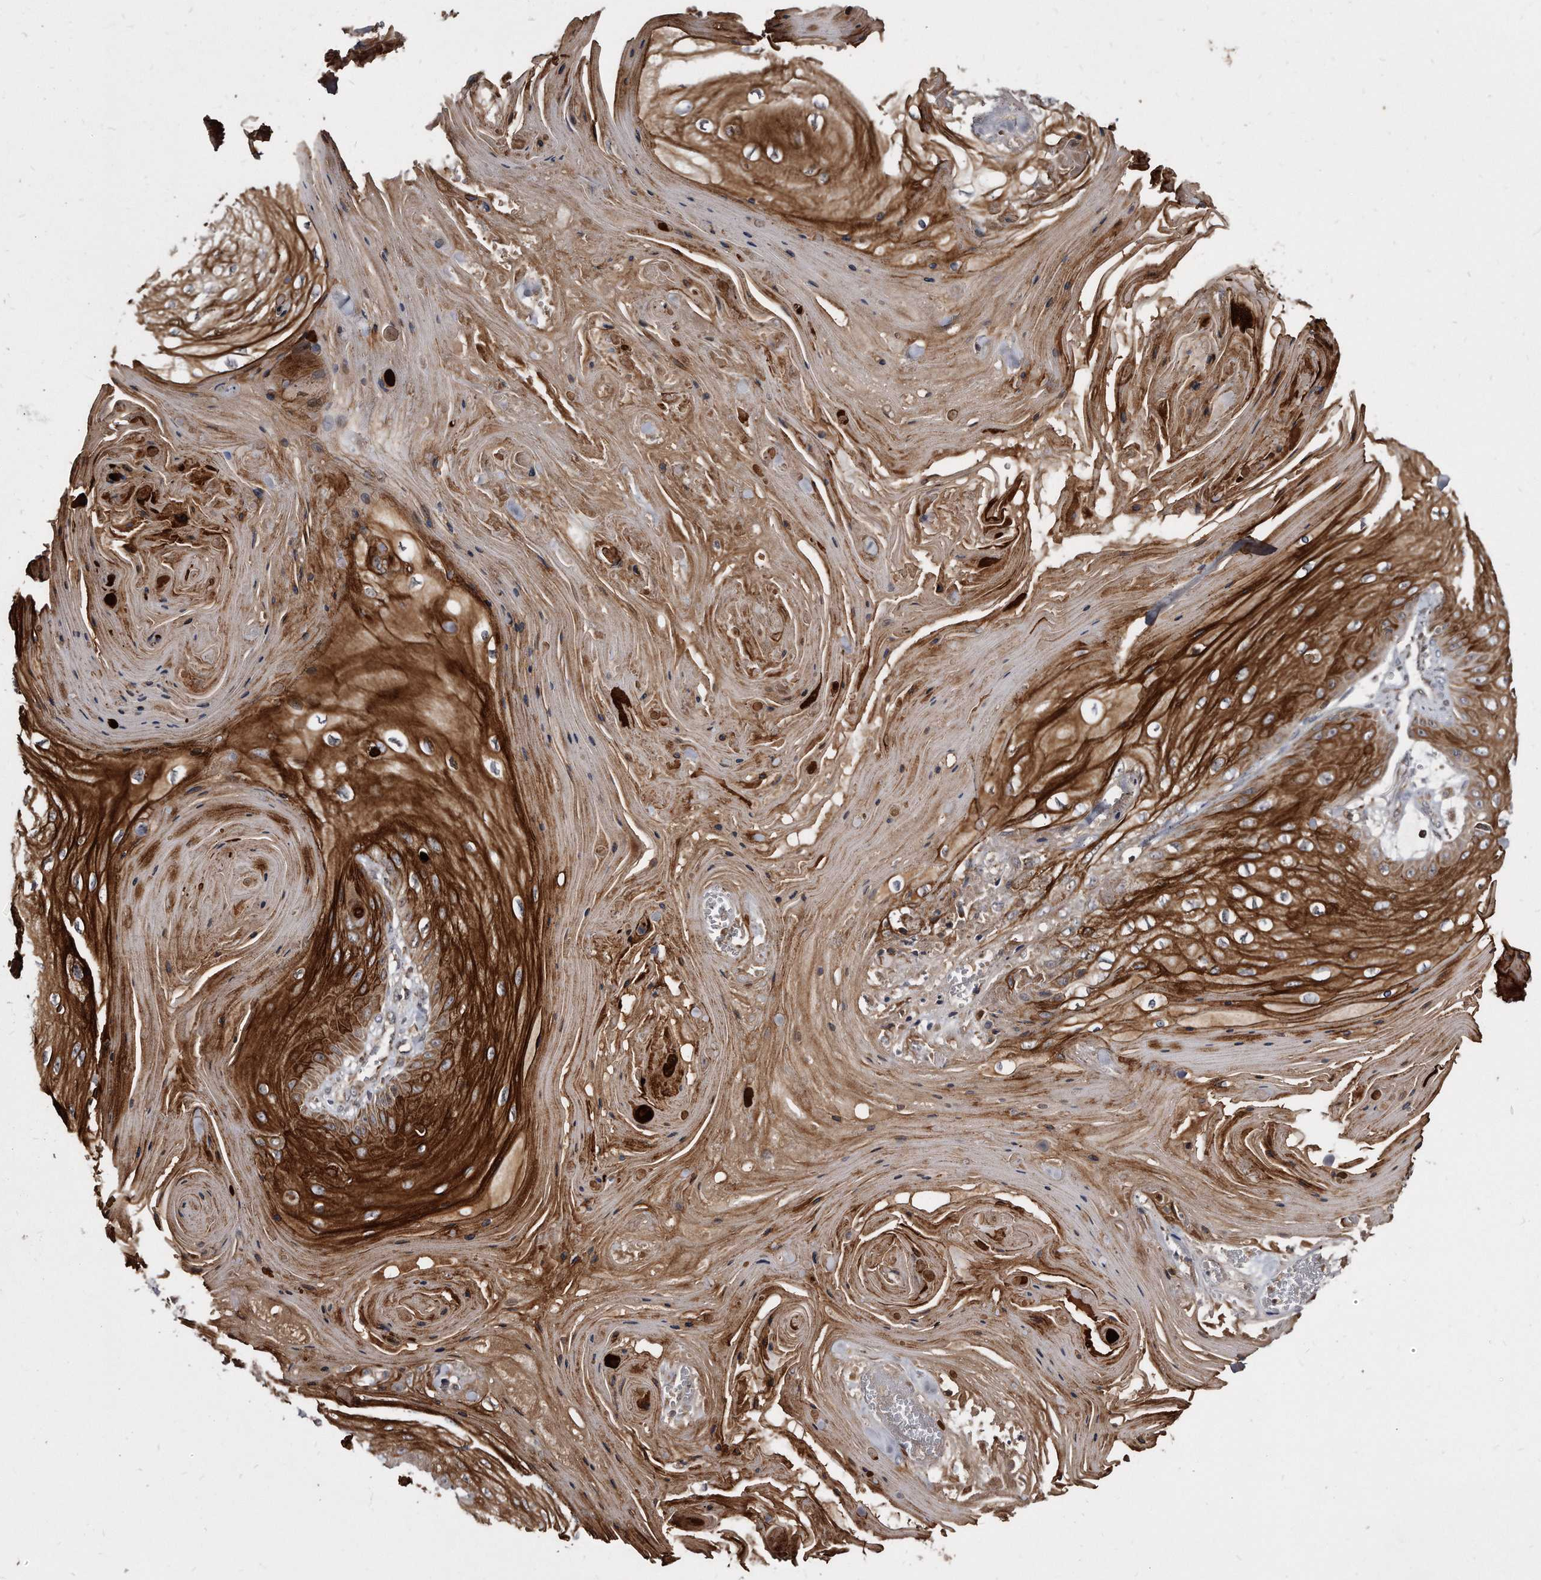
{"staining": {"intensity": "strong", "quantity": ">75%", "location": "cytoplasmic/membranous"}, "tissue": "skin cancer", "cell_type": "Tumor cells", "image_type": "cancer", "snomed": [{"axis": "morphology", "description": "Squamous cell carcinoma, NOS"}, {"axis": "topography", "description": "Skin"}], "caption": "IHC staining of skin cancer (squamous cell carcinoma), which exhibits high levels of strong cytoplasmic/membranous positivity in approximately >75% of tumor cells indicating strong cytoplasmic/membranous protein staining. The staining was performed using DAB (brown) for protein detection and nuclei were counterstained in hematoxylin (blue).", "gene": "FAM136A", "patient": {"sex": "male", "age": 74}}